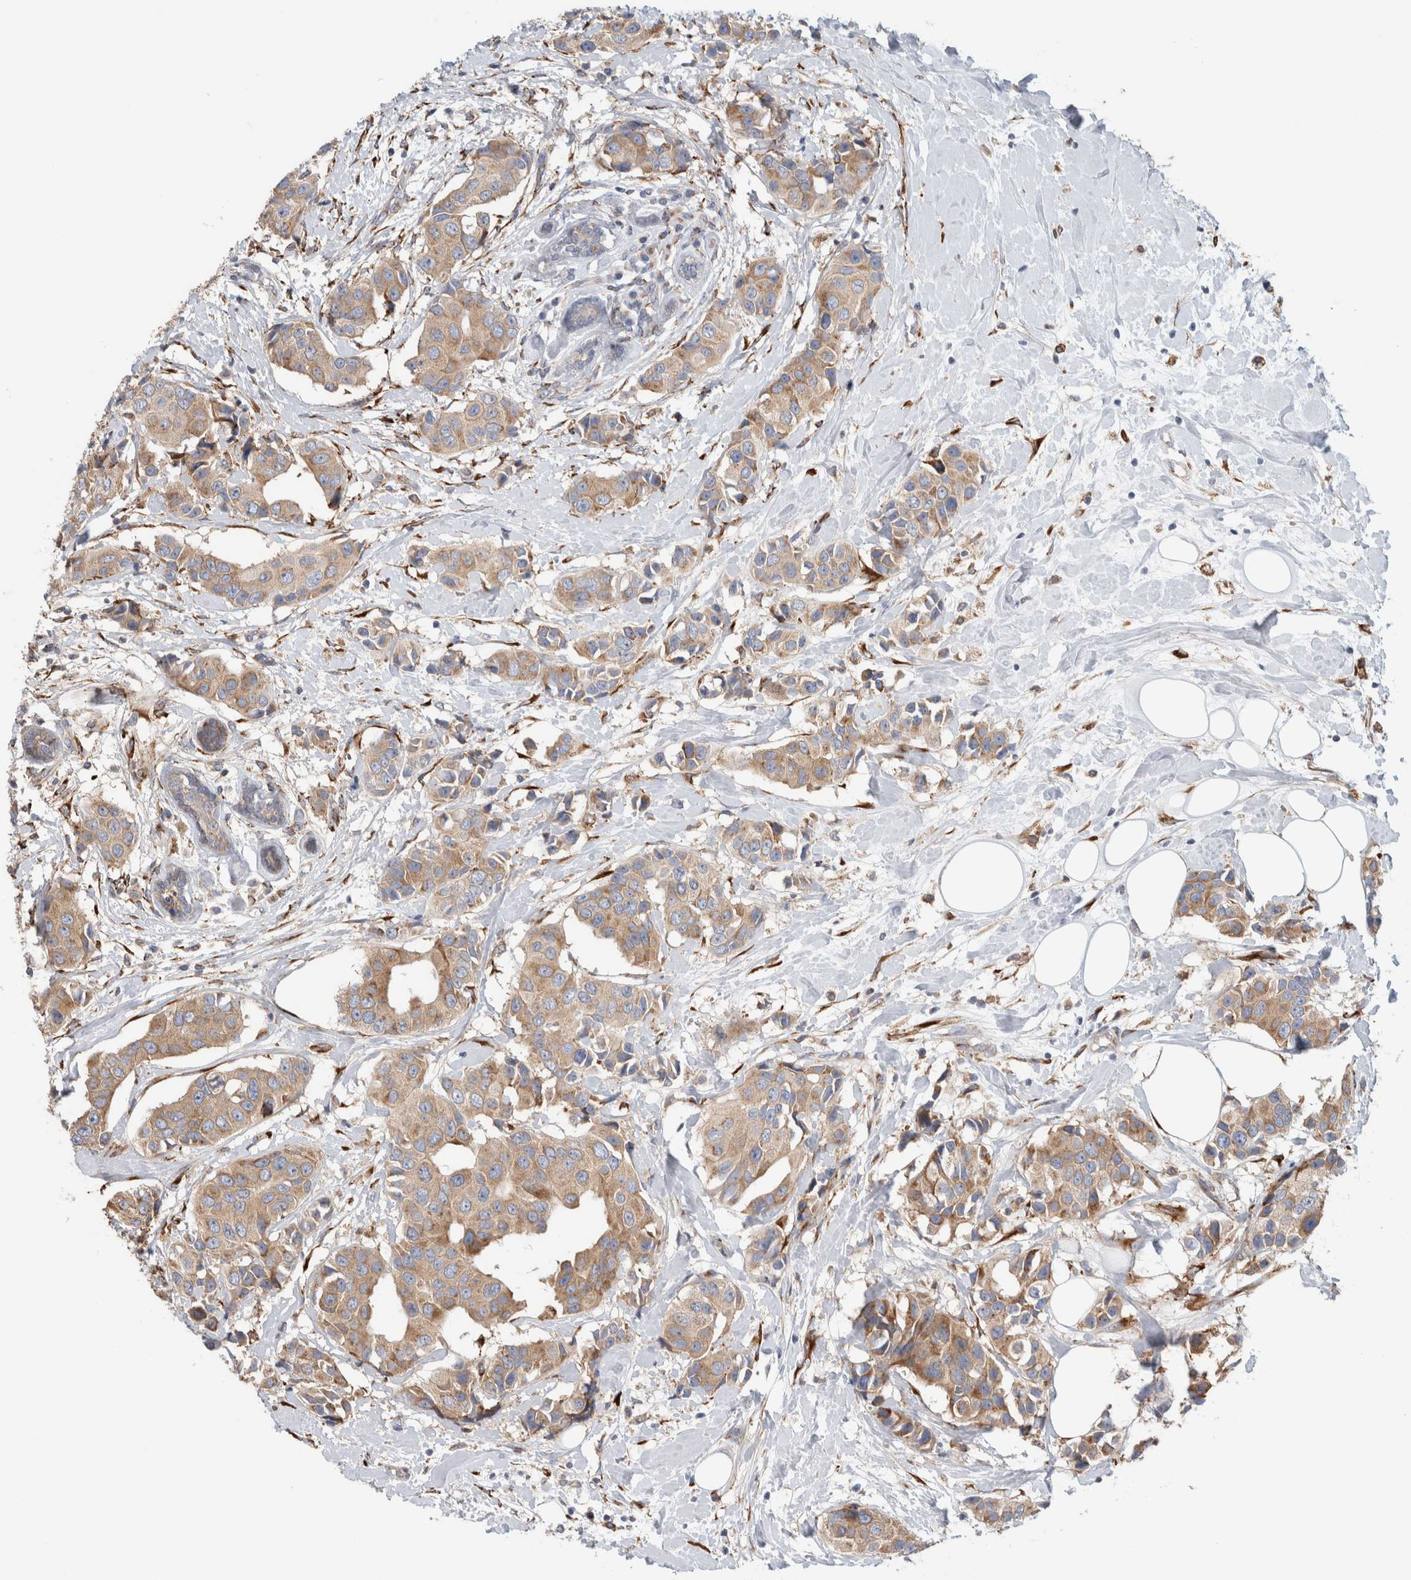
{"staining": {"intensity": "moderate", "quantity": ">75%", "location": "cytoplasmic/membranous"}, "tissue": "breast cancer", "cell_type": "Tumor cells", "image_type": "cancer", "snomed": [{"axis": "morphology", "description": "Normal tissue, NOS"}, {"axis": "morphology", "description": "Duct carcinoma"}, {"axis": "topography", "description": "Breast"}], "caption": "This micrograph reveals breast cancer stained with IHC to label a protein in brown. The cytoplasmic/membranous of tumor cells show moderate positivity for the protein. Nuclei are counter-stained blue.", "gene": "P4HA1", "patient": {"sex": "female", "age": 39}}